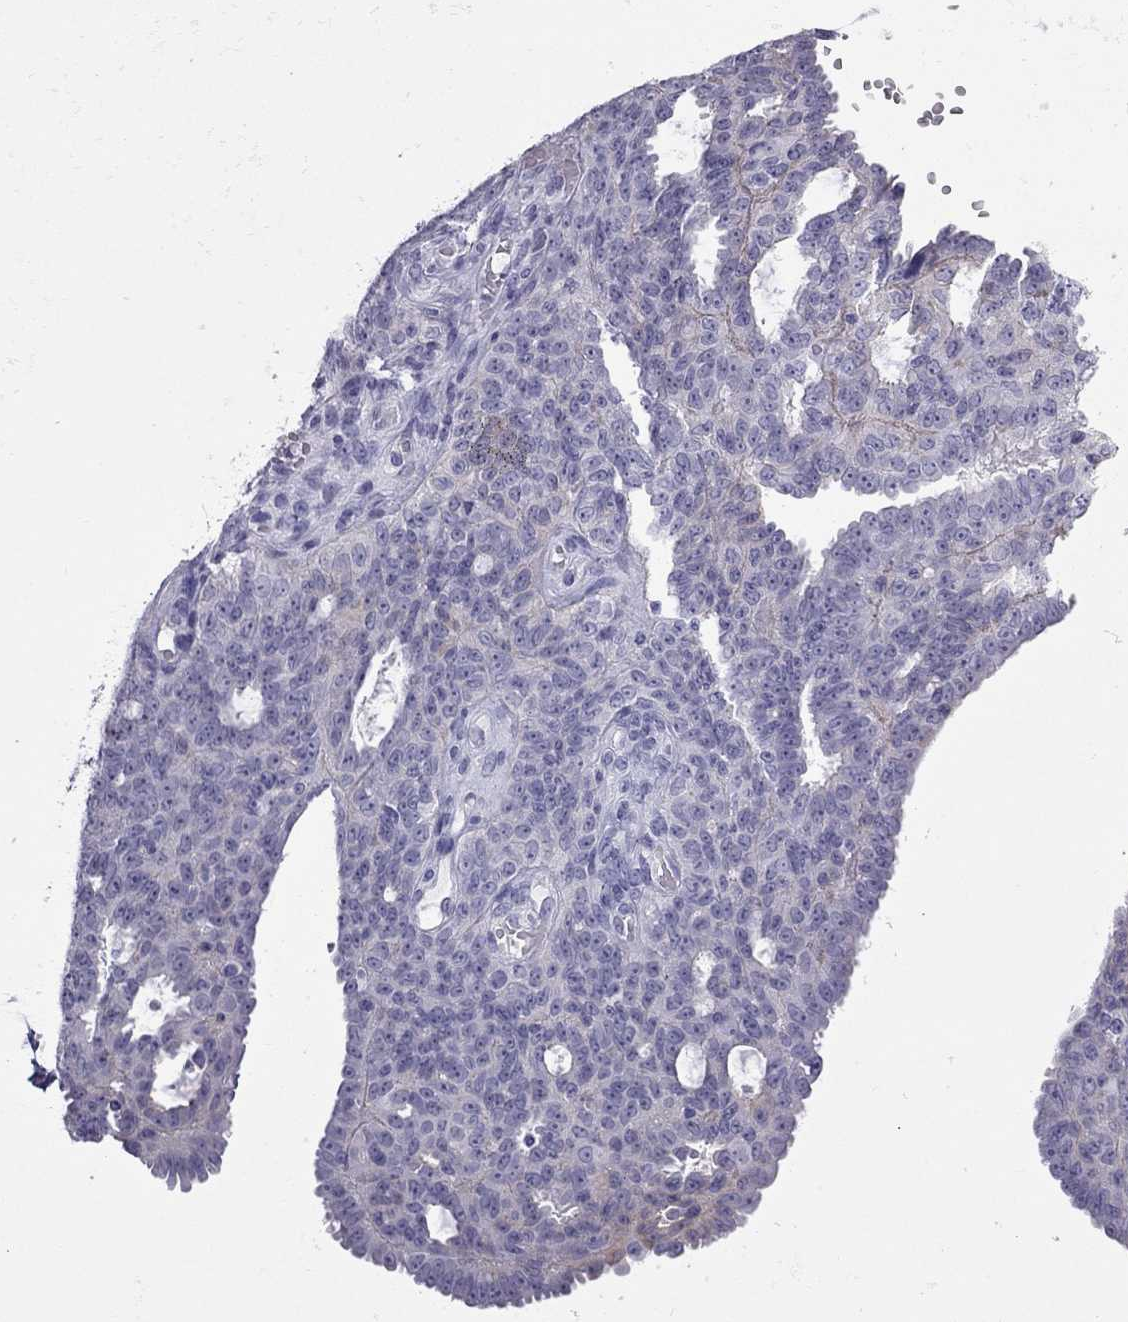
{"staining": {"intensity": "negative", "quantity": "none", "location": "none"}, "tissue": "ovarian cancer", "cell_type": "Tumor cells", "image_type": "cancer", "snomed": [{"axis": "morphology", "description": "Cystadenocarcinoma, serous, NOS"}, {"axis": "topography", "description": "Ovary"}], "caption": "Image shows no protein staining in tumor cells of ovarian serous cystadenocarcinoma tissue.", "gene": "GJA8", "patient": {"sex": "female", "age": 71}}